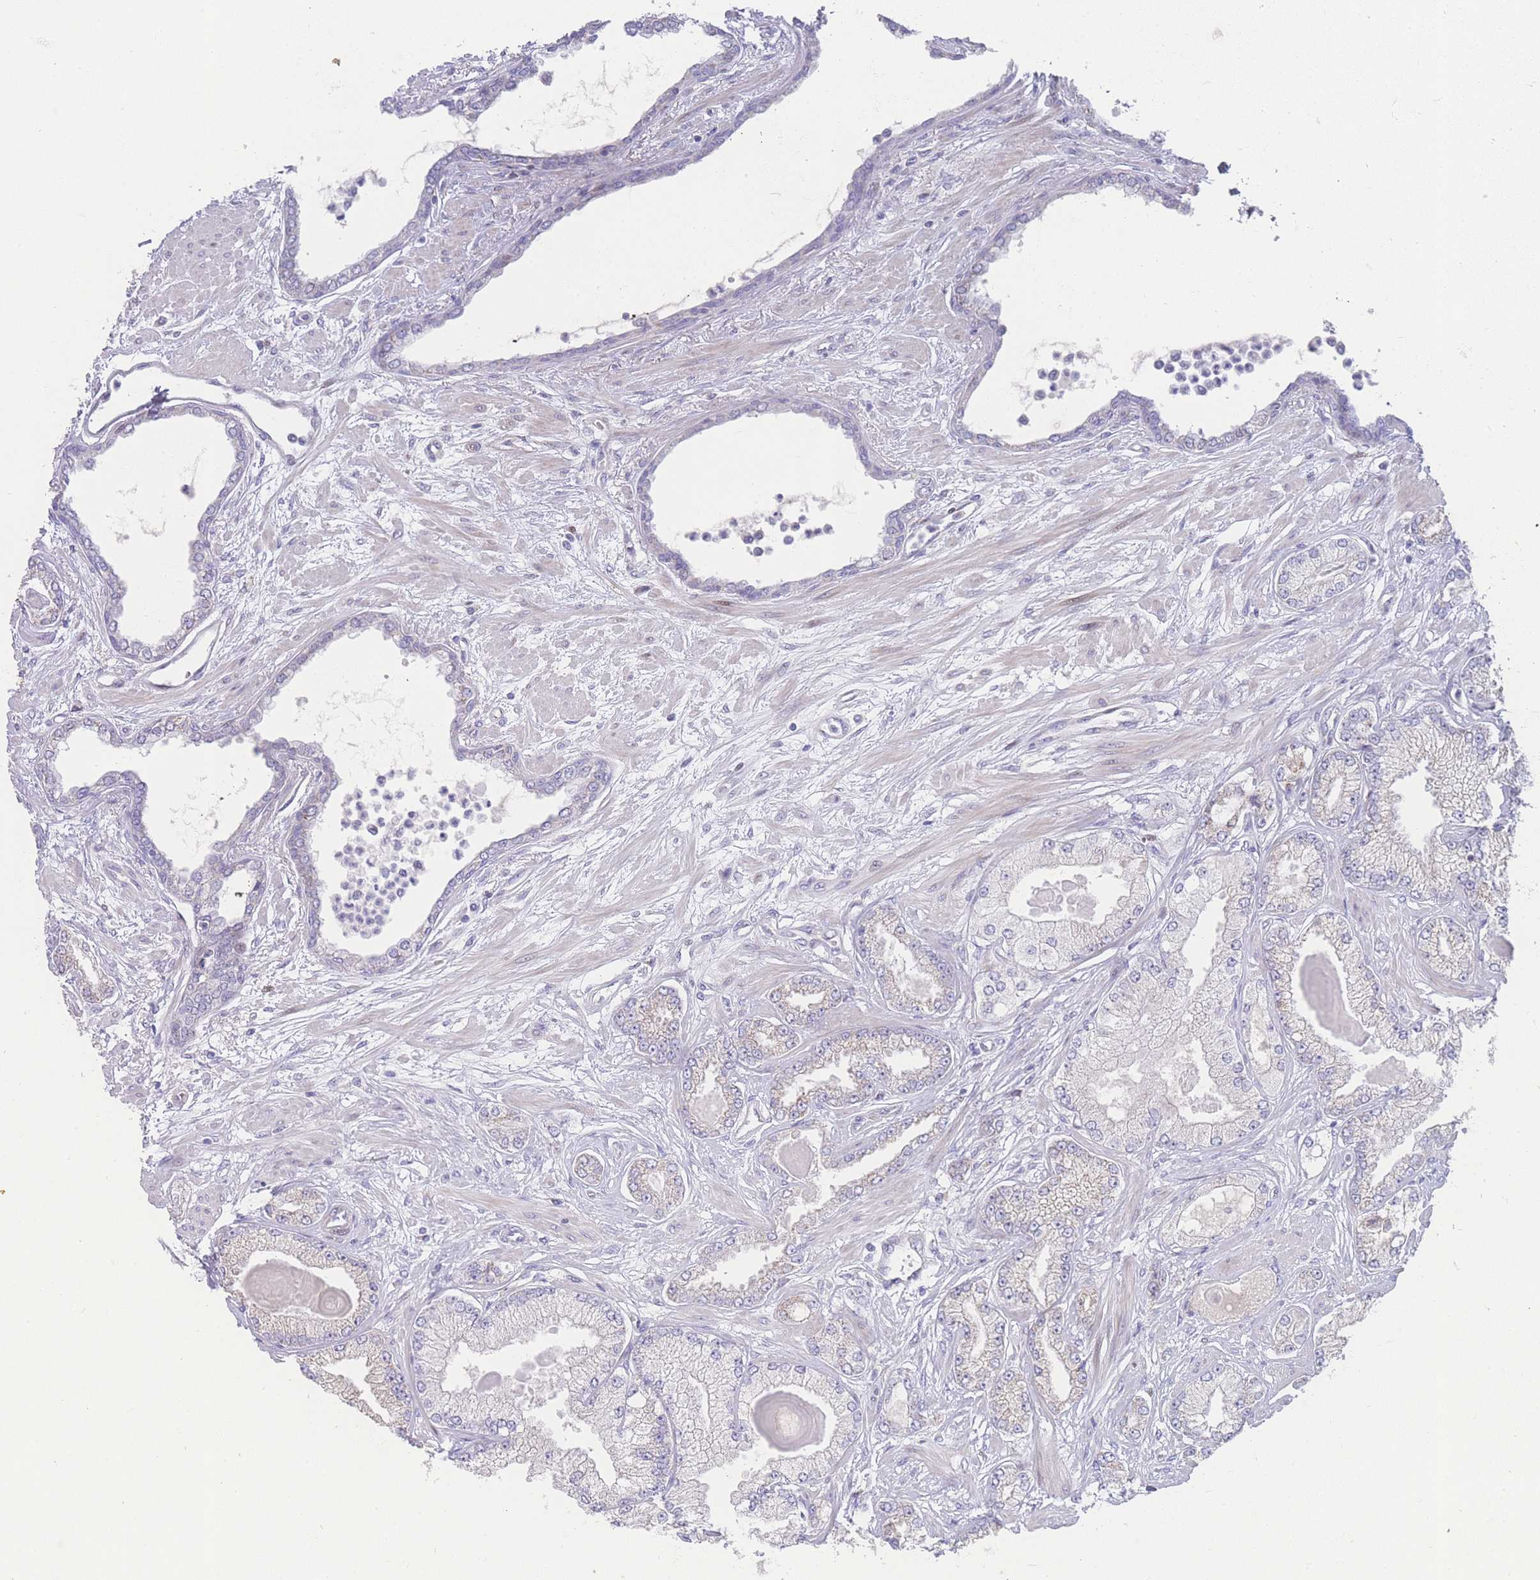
{"staining": {"intensity": "negative", "quantity": "none", "location": "none"}, "tissue": "prostate cancer", "cell_type": "Tumor cells", "image_type": "cancer", "snomed": [{"axis": "morphology", "description": "Adenocarcinoma, Low grade"}, {"axis": "topography", "description": "Prostate"}], "caption": "High magnification brightfield microscopy of low-grade adenocarcinoma (prostate) stained with DAB (3,3'-diaminobenzidine) (brown) and counterstained with hematoxylin (blue): tumor cells show no significant staining.", "gene": "GPAM", "patient": {"sex": "male", "age": 64}}